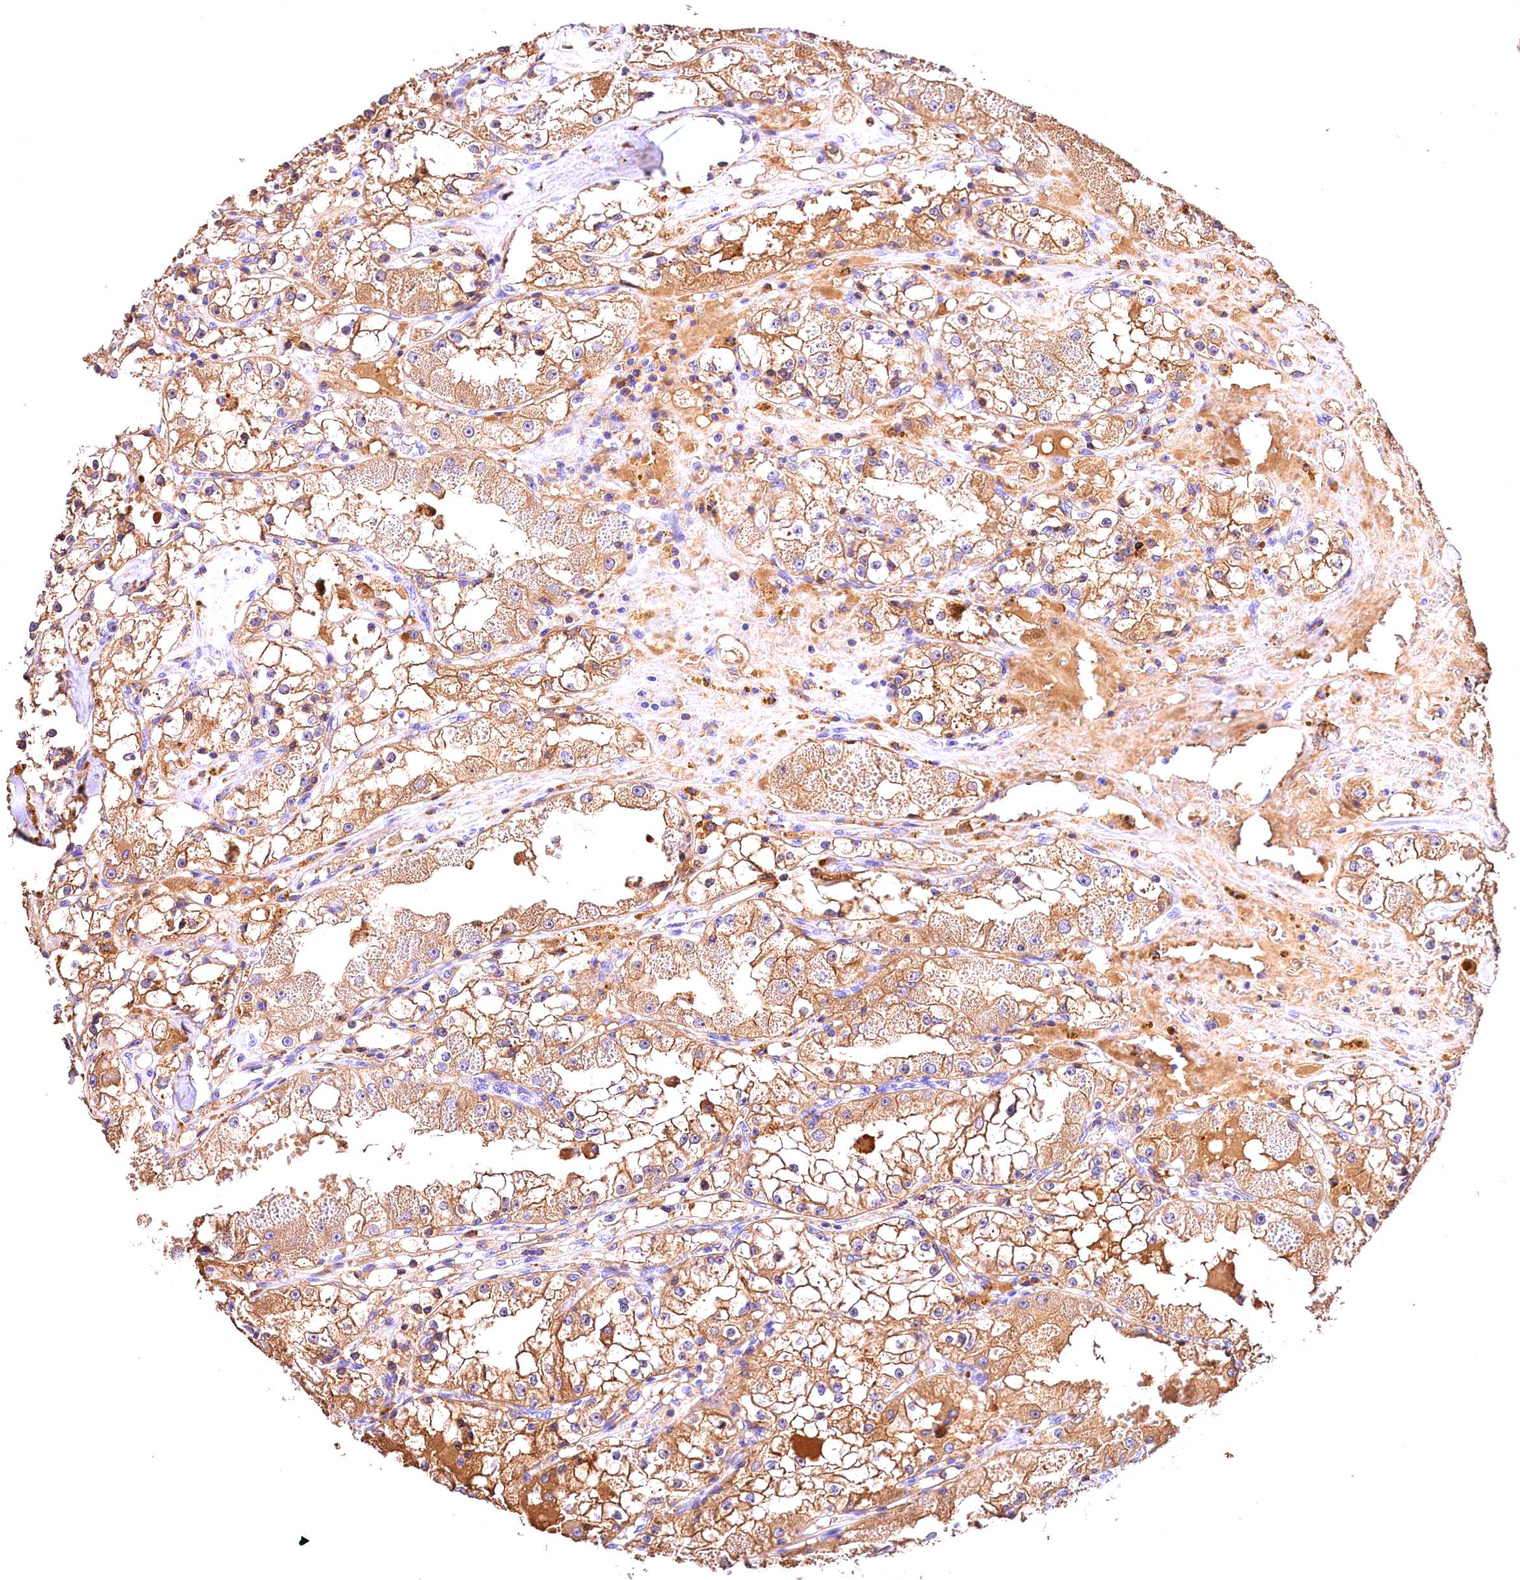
{"staining": {"intensity": "moderate", "quantity": ">75%", "location": "cytoplasmic/membranous"}, "tissue": "renal cancer", "cell_type": "Tumor cells", "image_type": "cancer", "snomed": [{"axis": "morphology", "description": "Adenocarcinoma, NOS"}, {"axis": "topography", "description": "Kidney"}], "caption": "Immunohistochemical staining of human adenocarcinoma (renal) reveals medium levels of moderate cytoplasmic/membranous protein expression in approximately >75% of tumor cells. (Stains: DAB (3,3'-diaminobenzidine) in brown, nuclei in blue, Microscopy: brightfield microscopy at high magnification).", "gene": "ARMC6", "patient": {"sex": "male", "age": 56}}